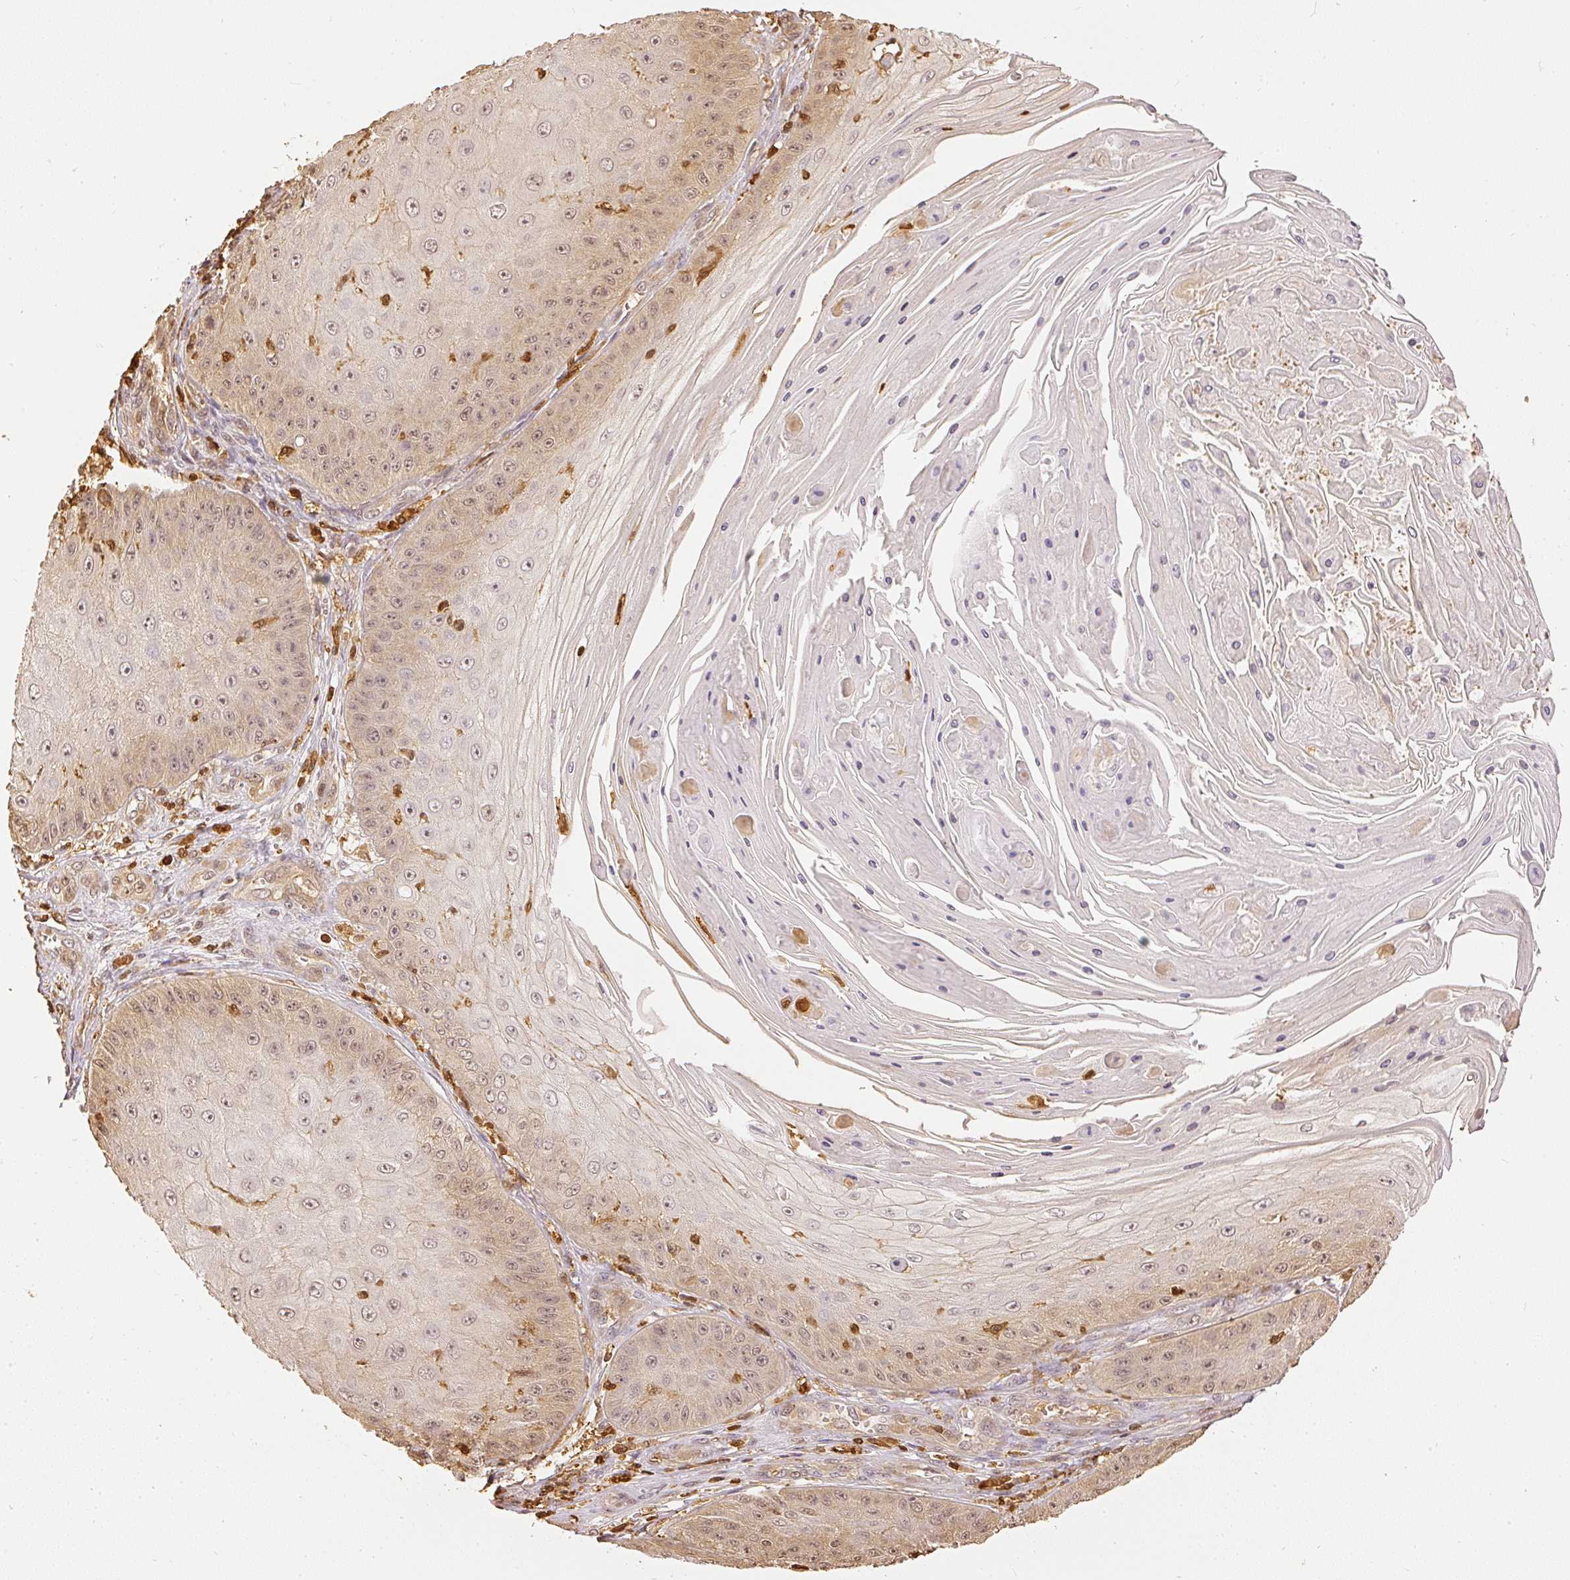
{"staining": {"intensity": "weak", "quantity": "25%-75%", "location": "cytoplasmic/membranous,nuclear"}, "tissue": "skin cancer", "cell_type": "Tumor cells", "image_type": "cancer", "snomed": [{"axis": "morphology", "description": "Squamous cell carcinoma, NOS"}, {"axis": "topography", "description": "Skin"}], "caption": "Skin cancer was stained to show a protein in brown. There is low levels of weak cytoplasmic/membranous and nuclear expression in approximately 25%-75% of tumor cells. Ihc stains the protein of interest in brown and the nuclei are stained blue.", "gene": "PFN1", "patient": {"sex": "male", "age": 70}}